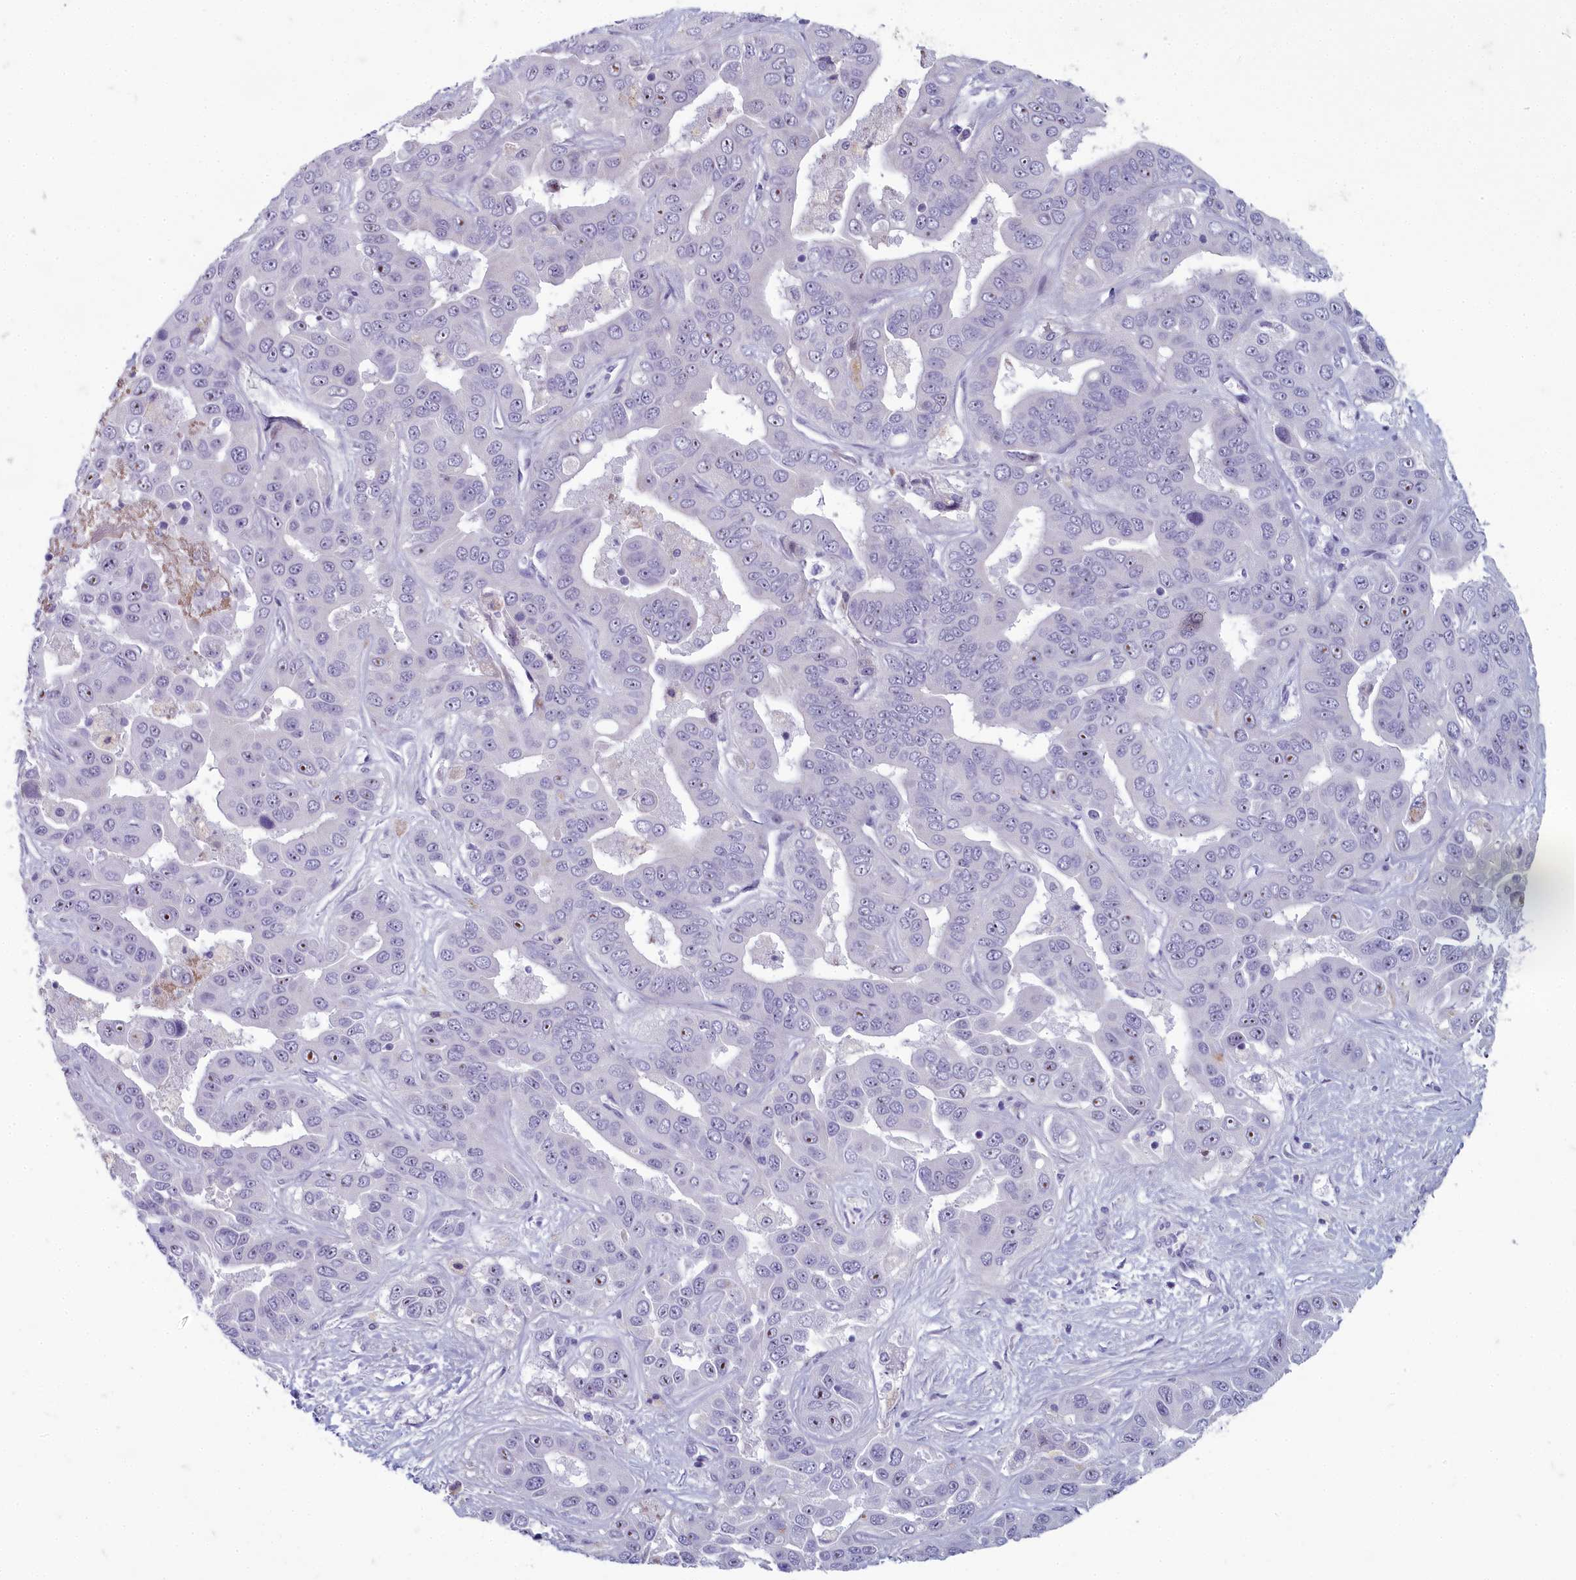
{"staining": {"intensity": "negative", "quantity": "none", "location": "none"}, "tissue": "liver cancer", "cell_type": "Tumor cells", "image_type": "cancer", "snomed": [{"axis": "morphology", "description": "Cholangiocarcinoma"}, {"axis": "topography", "description": "Liver"}], "caption": "Immunohistochemistry photomicrograph of human liver cholangiocarcinoma stained for a protein (brown), which displays no staining in tumor cells.", "gene": "INSYN2A", "patient": {"sex": "female", "age": 52}}